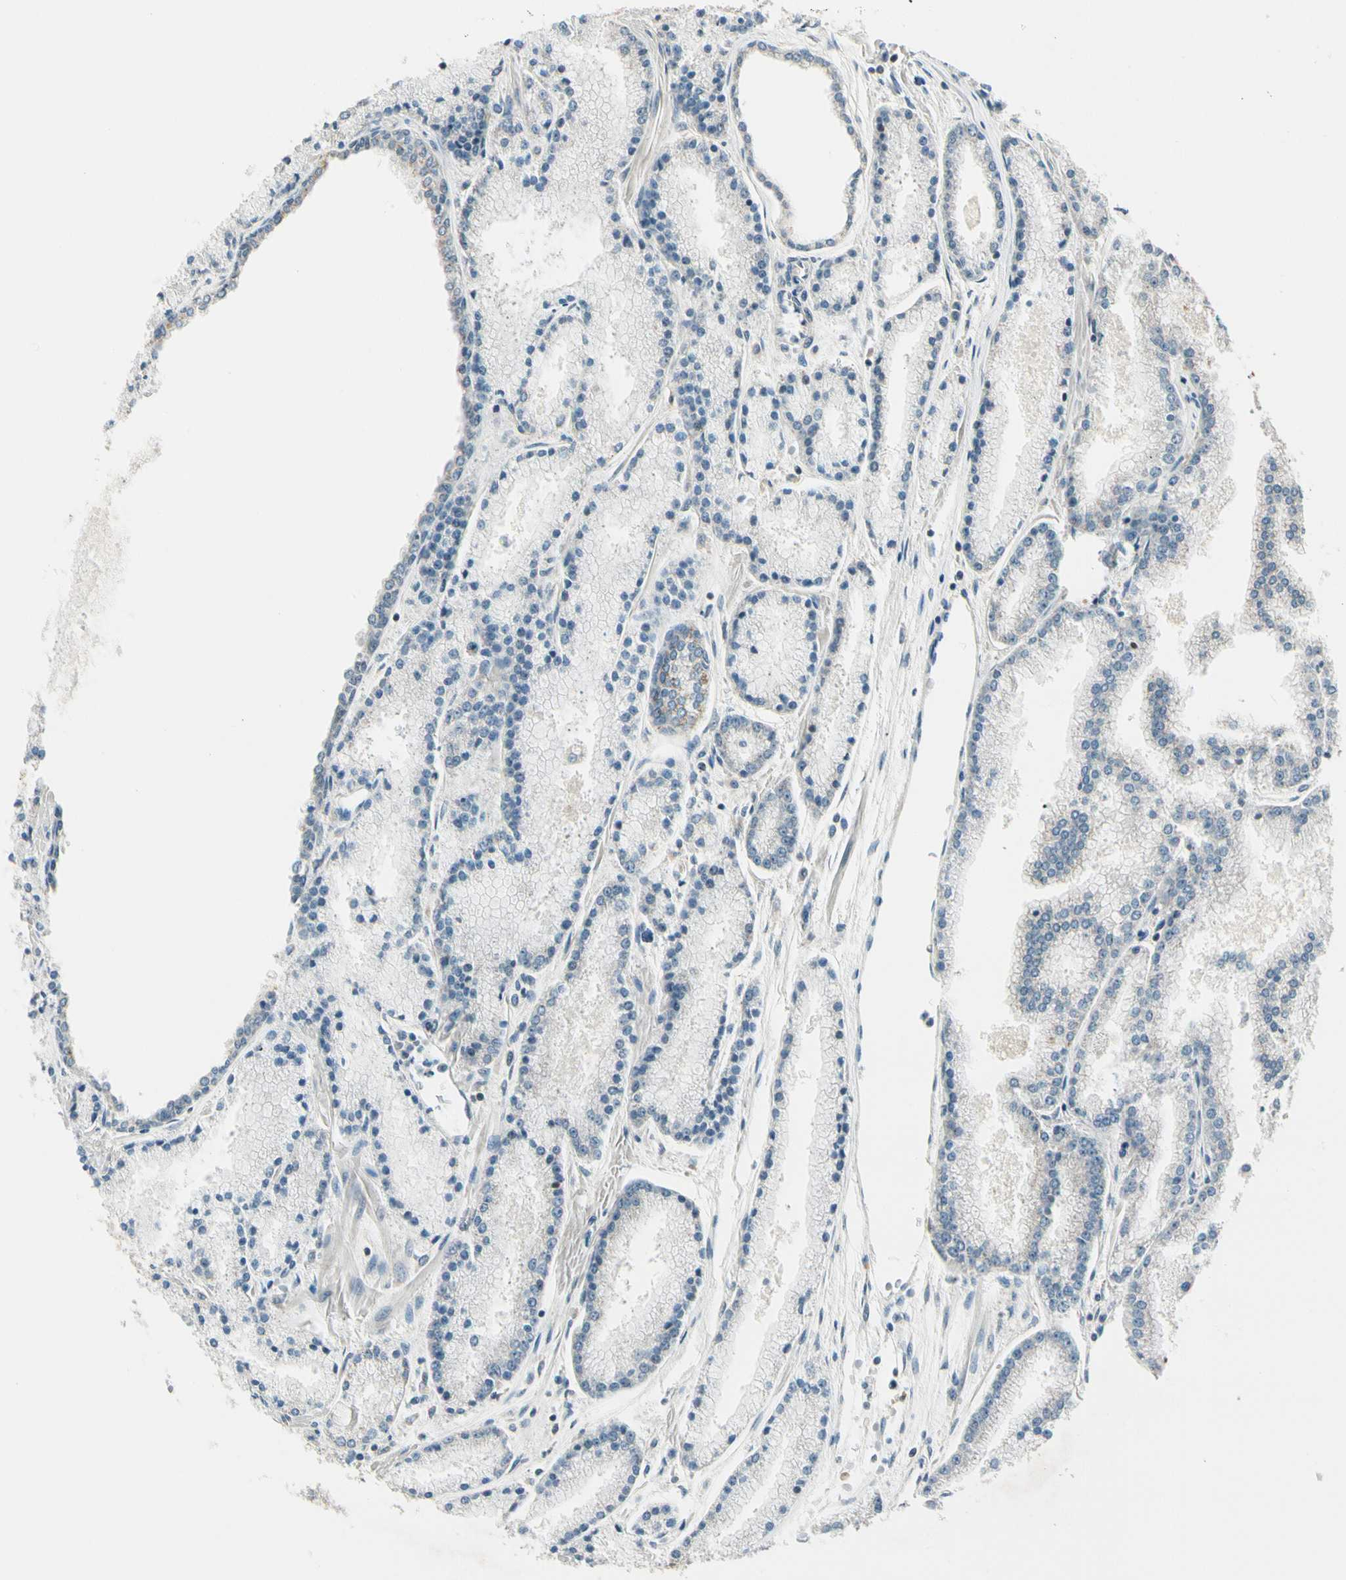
{"staining": {"intensity": "weak", "quantity": "<25%", "location": "cytoplasmic/membranous"}, "tissue": "prostate cancer", "cell_type": "Tumor cells", "image_type": "cancer", "snomed": [{"axis": "morphology", "description": "Adenocarcinoma, High grade"}, {"axis": "topography", "description": "Prostate"}], "caption": "DAB (3,3'-diaminobenzidine) immunohistochemical staining of high-grade adenocarcinoma (prostate) exhibits no significant positivity in tumor cells.", "gene": "ZSCAN12", "patient": {"sex": "male", "age": 61}}